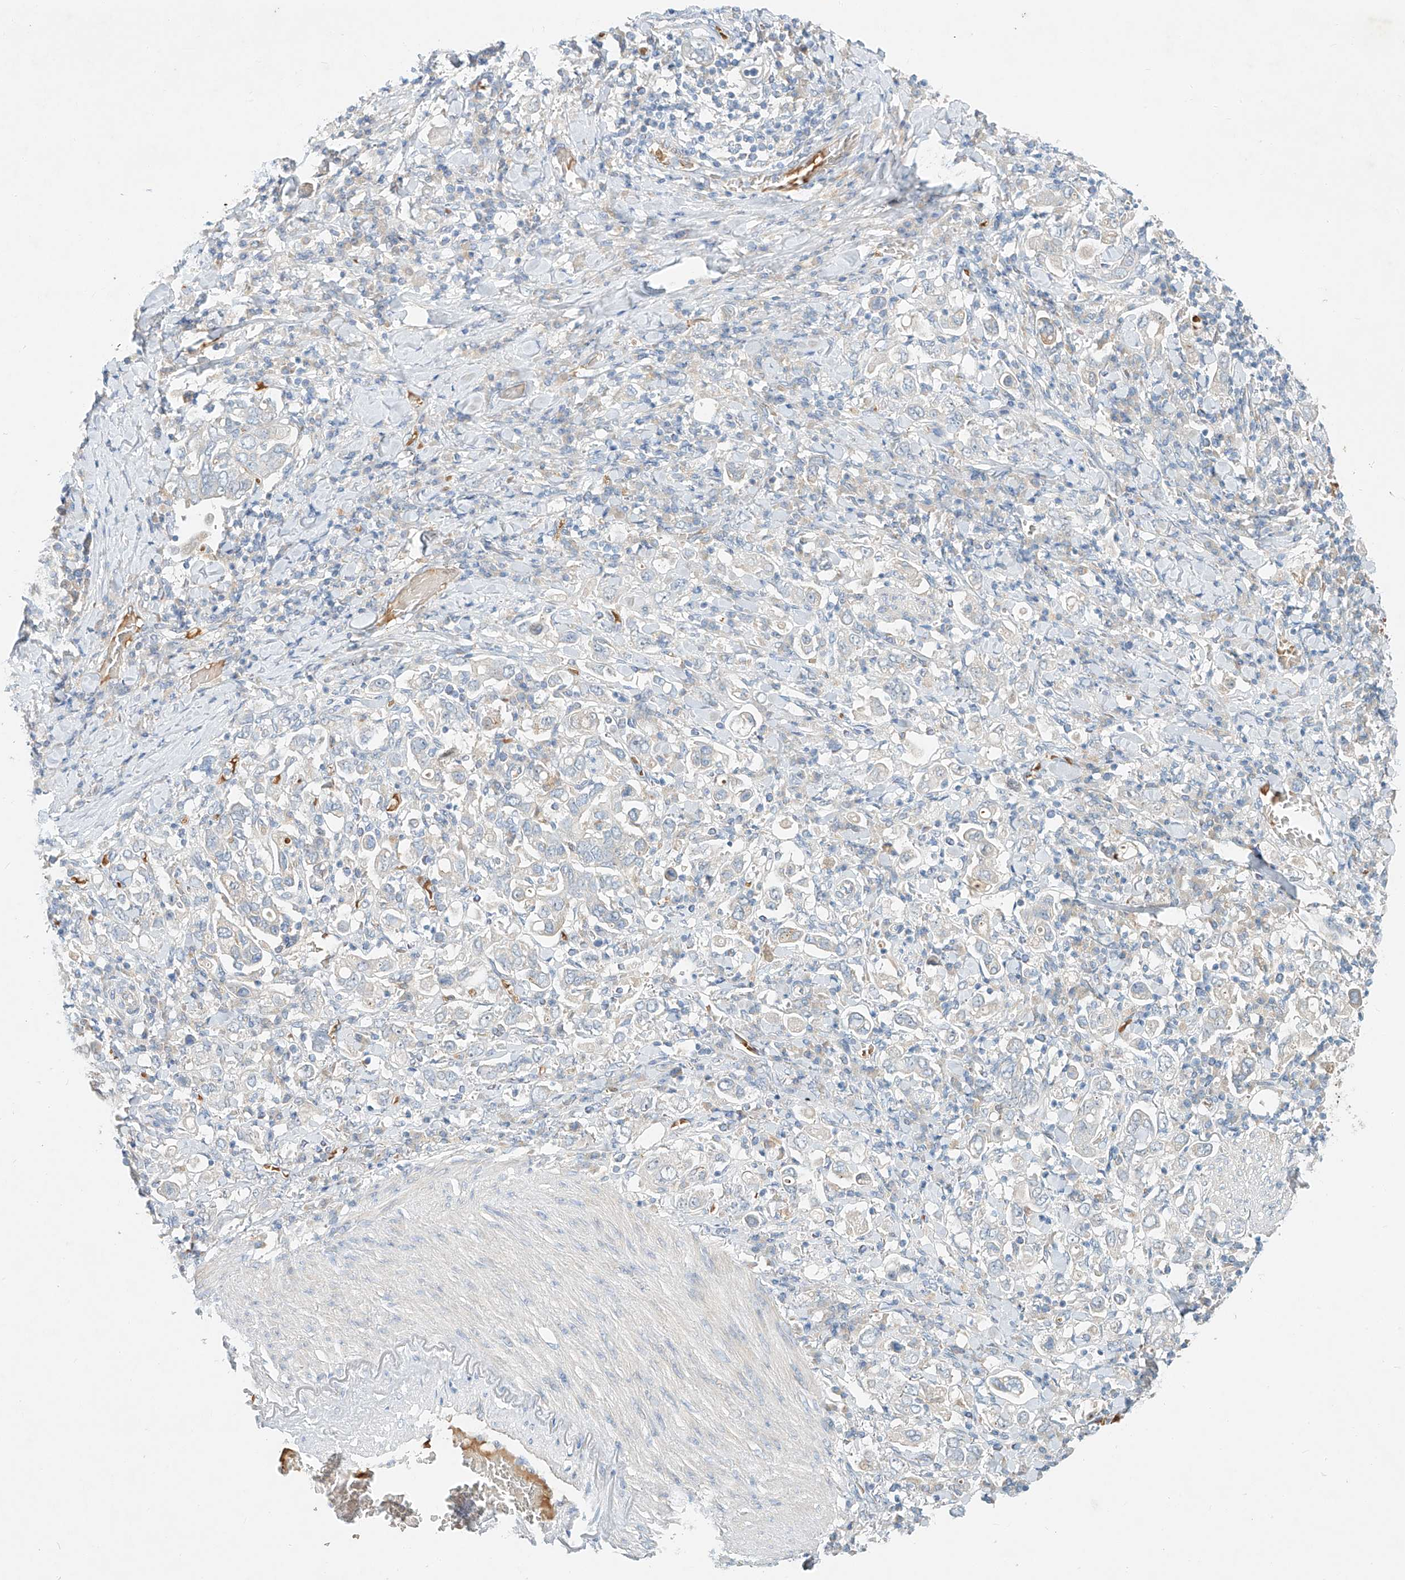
{"staining": {"intensity": "negative", "quantity": "none", "location": "none"}, "tissue": "stomach cancer", "cell_type": "Tumor cells", "image_type": "cancer", "snomed": [{"axis": "morphology", "description": "Adenocarcinoma, NOS"}, {"axis": "topography", "description": "Stomach, upper"}], "caption": "A micrograph of adenocarcinoma (stomach) stained for a protein displays no brown staining in tumor cells.", "gene": "SYTL3", "patient": {"sex": "male", "age": 62}}